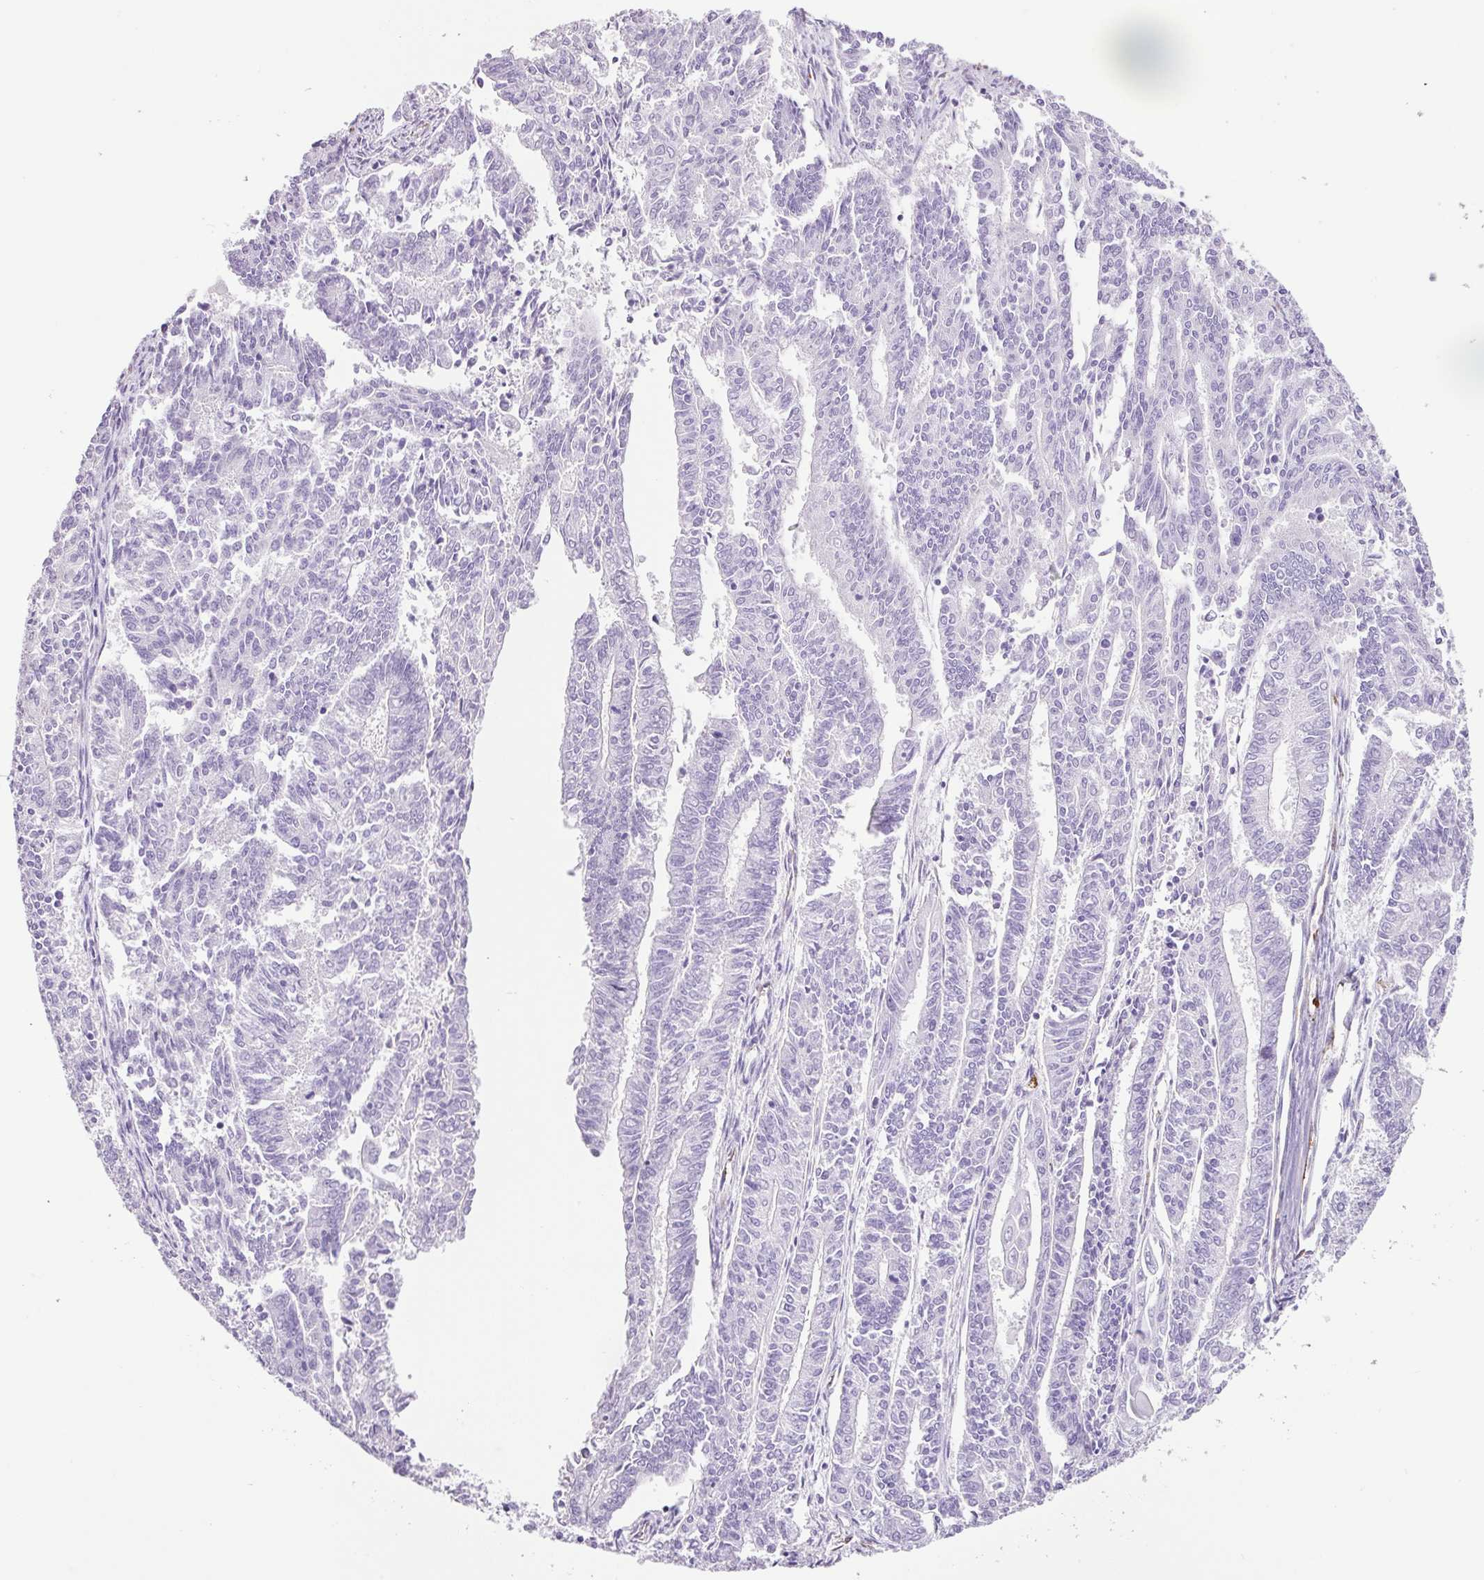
{"staining": {"intensity": "negative", "quantity": "none", "location": "none"}, "tissue": "endometrial cancer", "cell_type": "Tumor cells", "image_type": "cancer", "snomed": [{"axis": "morphology", "description": "Adenocarcinoma, NOS"}, {"axis": "topography", "description": "Endometrium"}], "caption": "A high-resolution image shows immunohistochemistry staining of endometrial cancer (adenocarcinoma), which displays no significant staining in tumor cells.", "gene": "ADSS1", "patient": {"sex": "female", "age": 59}}